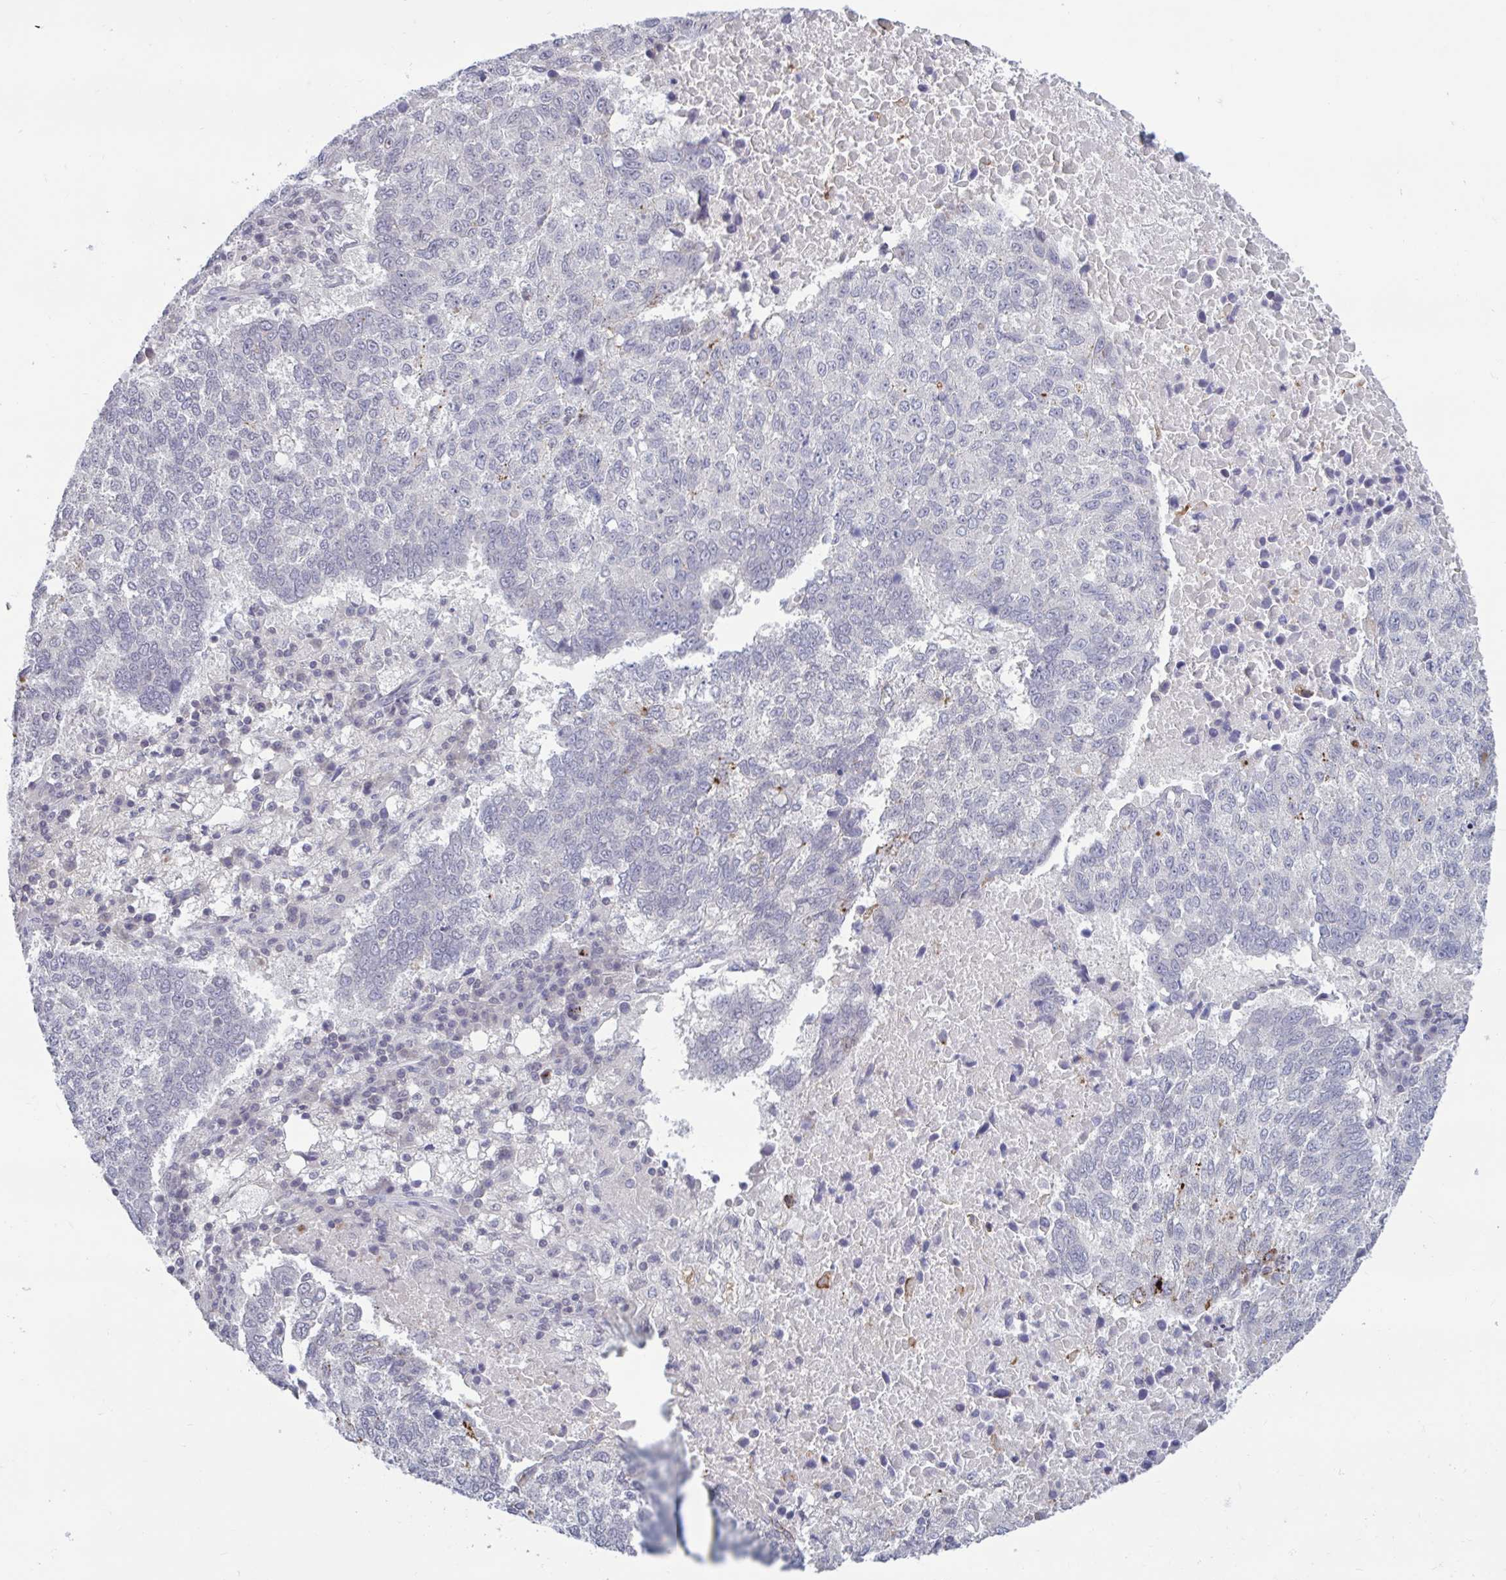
{"staining": {"intensity": "negative", "quantity": "none", "location": "none"}, "tissue": "lung cancer", "cell_type": "Tumor cells", "image_type": "cancer", "snomed": [{"axis": "morphology", "description": "Squamous cell carcinoma, NOS"}, {"axis": "topography", "description": "Lung"}], "caption": "A high-resolution image shows immunohistochemistry (IHC) staining of lung squamous cell carcinoma, which displays no significant expression in tumor cells.", "gene": "ARPP19", "patient": {"sex": "male", "age": 73}}